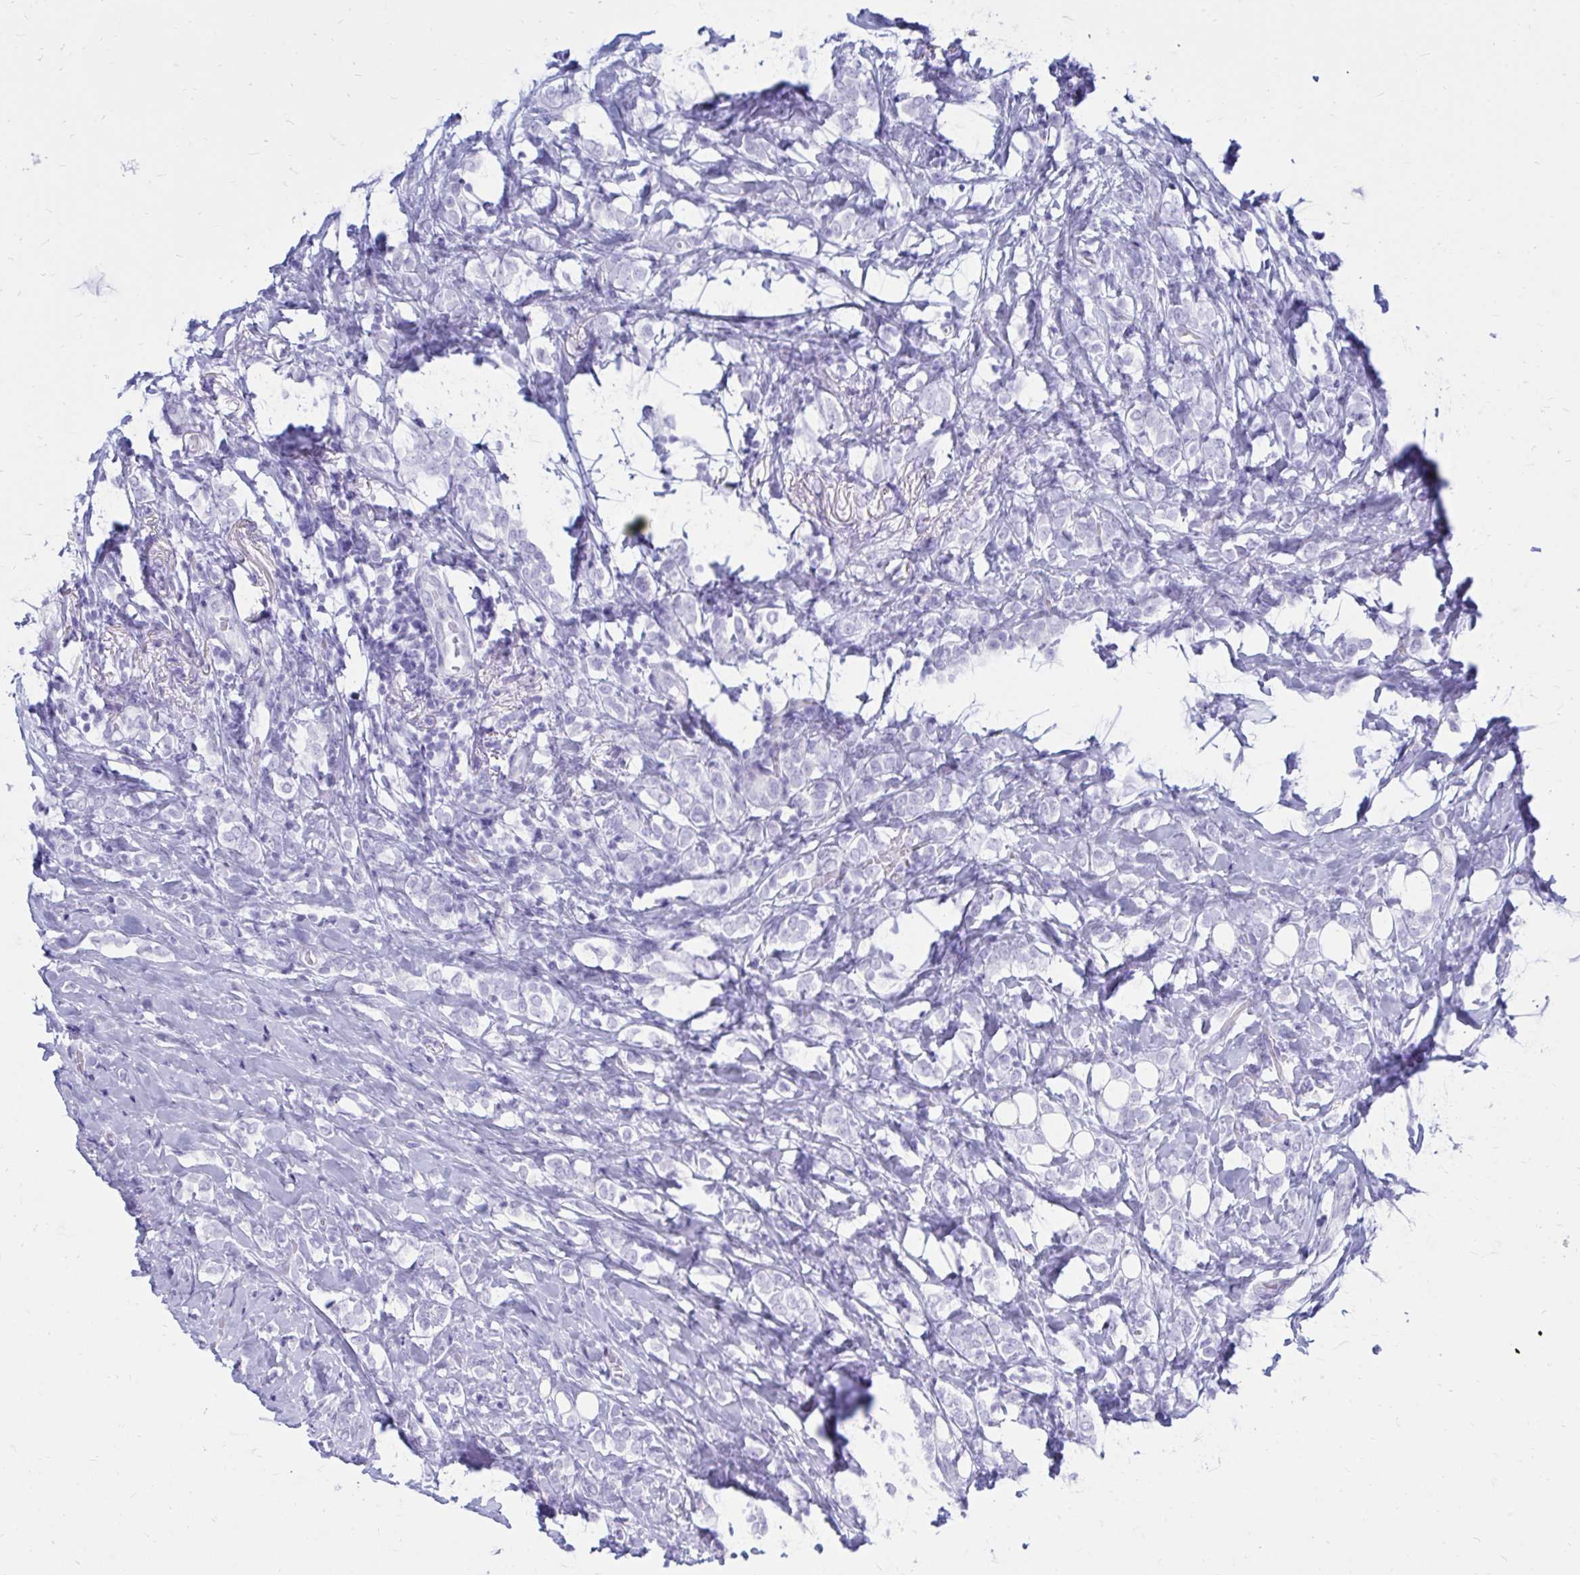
{"staining": {"intensity": "negative", "quantity": "none", "location": "none"}, "tissue": "breast cancer", "cell_type": "Tumor cells", "image_type": "cancer", "snomed": [{"axis": "morphology", "description": "Lobular carcinoma"}, {"axis": "topography", "description": "Breast"}], "caption": "Breast cancer (lobular carcinoma) was stained to show a protein in brown. There is no significant staining in tumor cells. Brightfield microscopy of IHC stained with DAB (3,3'-diaminobenzidine) (brown) and hematoxylin (blue), captured at high magnification.", "gene": "OR10R2", "patient": {"sex": "female", "age": 49}}